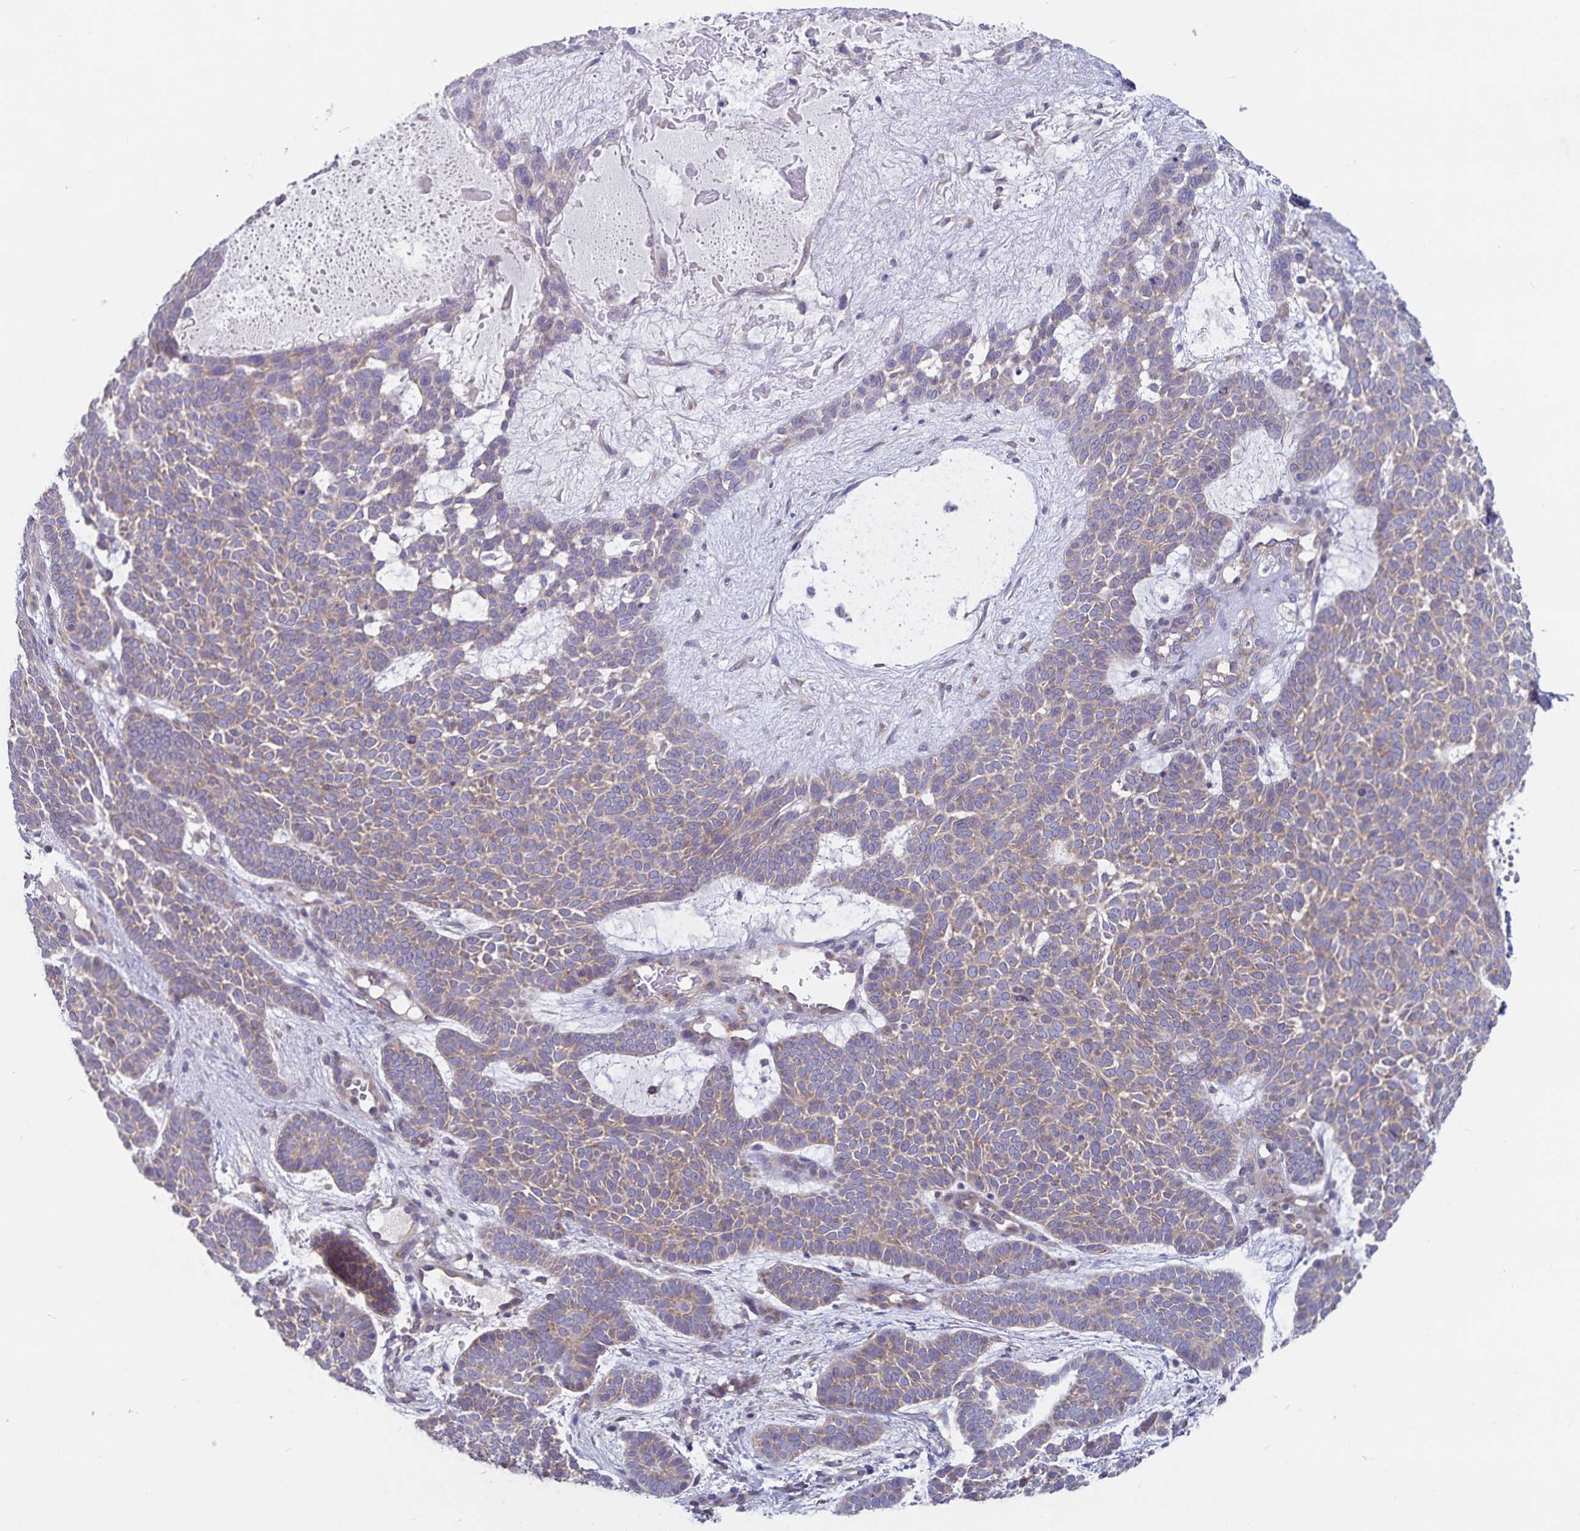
{"staining": {"intensity": "weak", "quantity": ">75%", "location": "cytoplasmic/membranous"}, "tissue": "skin cancer", "cell_type": "Tumor cells", "image_type": "cancer", "snomed": [{"axis": "morphology", "description": "Basal cell carcinoma"}, {"axis": "topography", "description": "Skin"}], "caption": "IHC photomicrograph of neoplastic tissue: skin cancer (basal cell carcinoma) stained using immunohistochemistry demonstrates low levels of weak protein expression localized specifically in the cytoplasmic/membranous of tumor cells, appearing as a cytoplasmic/membranous brown color.", "gene": "FAM120A", "patient": {"sex": "female", "age": 82}}